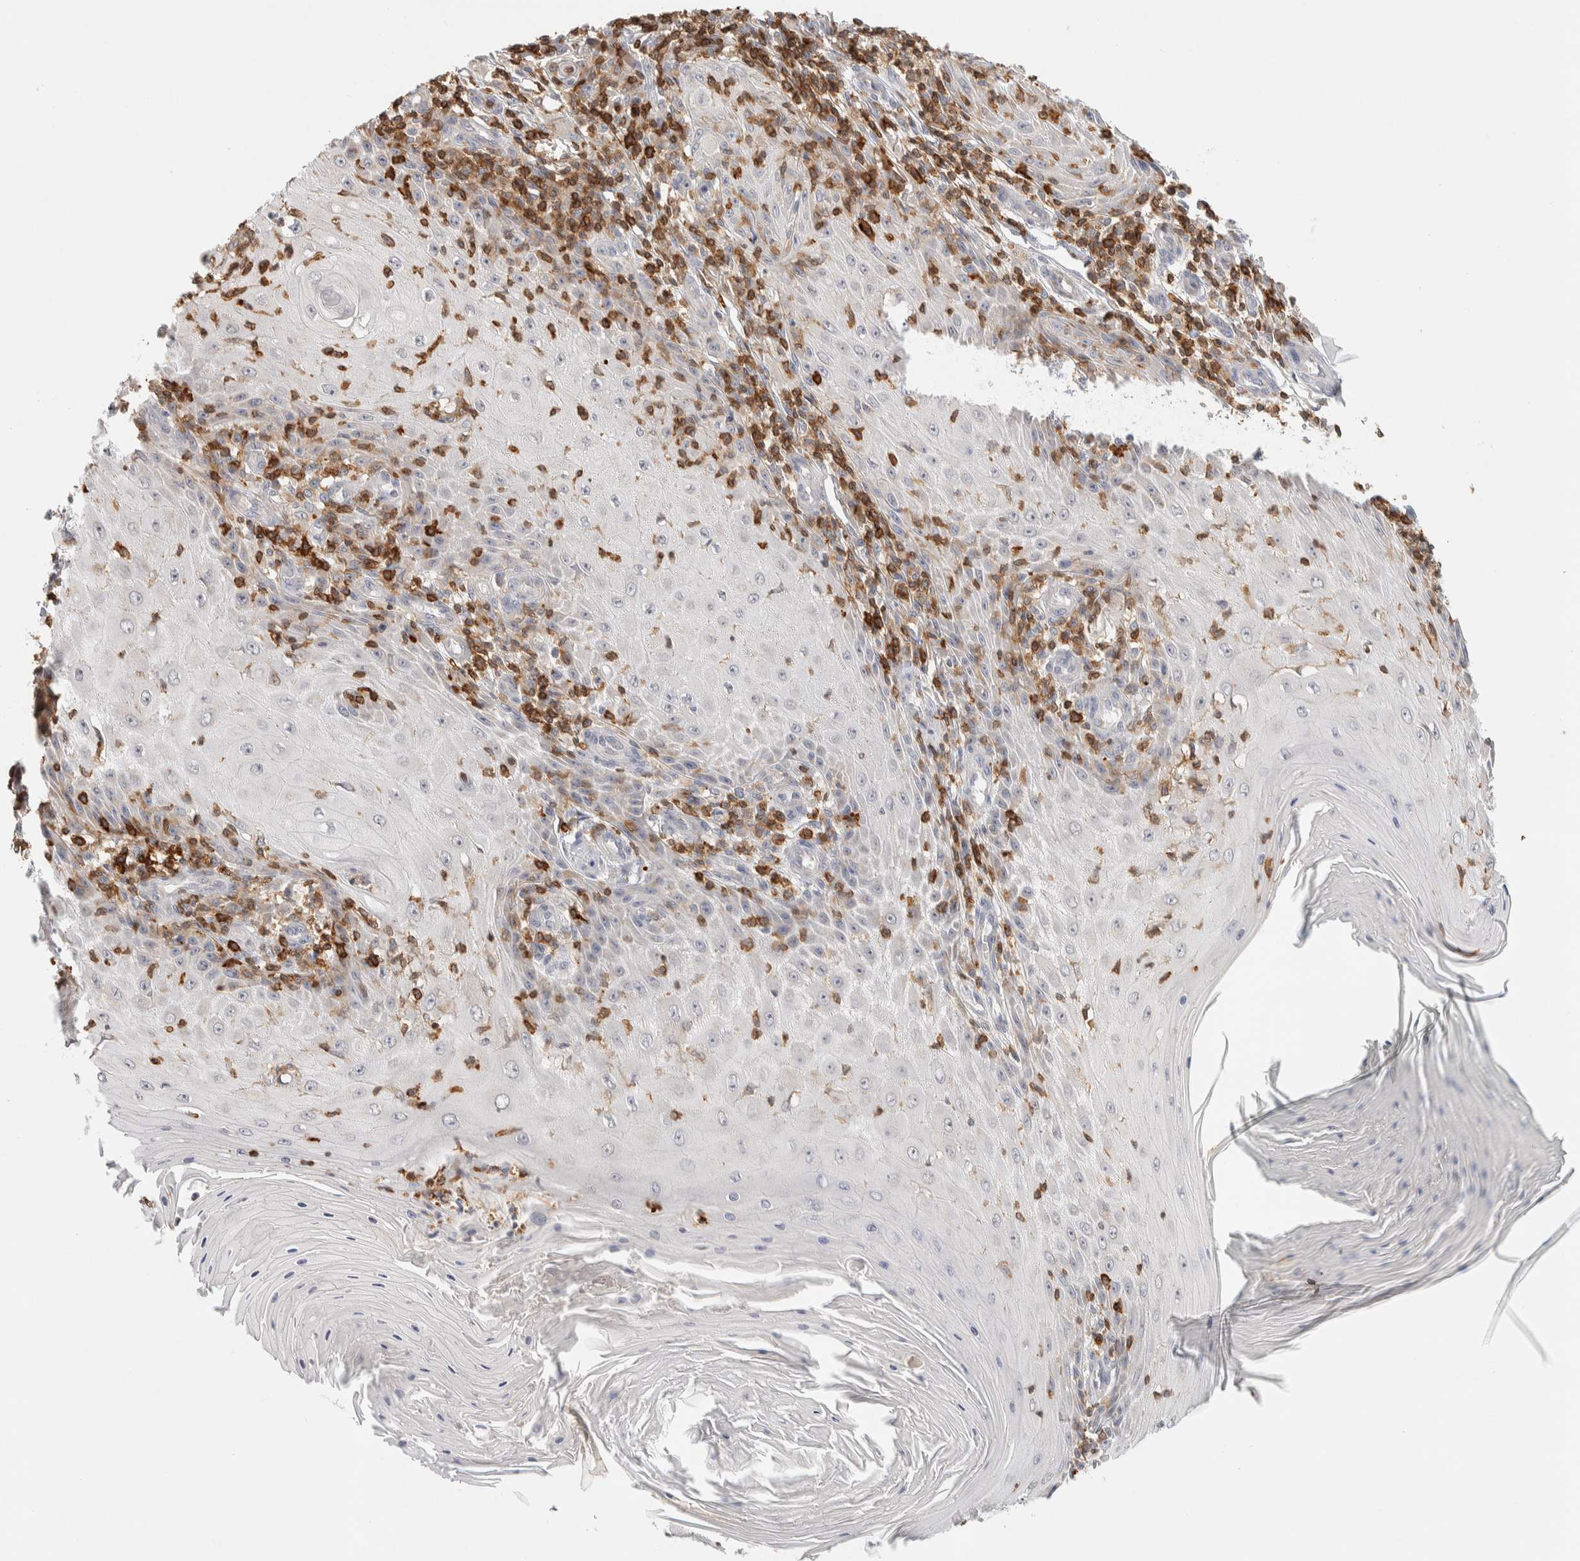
{"staining": {"intensity": "negative", "quantity": "none", "location": "none"}, "tissue": "skin cancer", "cell_type": "Tumor cells", "image_type": "cancer", "snomed": [{"axis": "morphology", "description": "Squamous cell carcinoma, NOS"}, {"axis": "topography", "description": "Skin"}], "caption": "The photomicrograph reveals no significant positivity in tumor cells of skin squamous cell carcinoma.", "gene": "RUNDC1", "patient": {"sex": "female", "age": 73}}